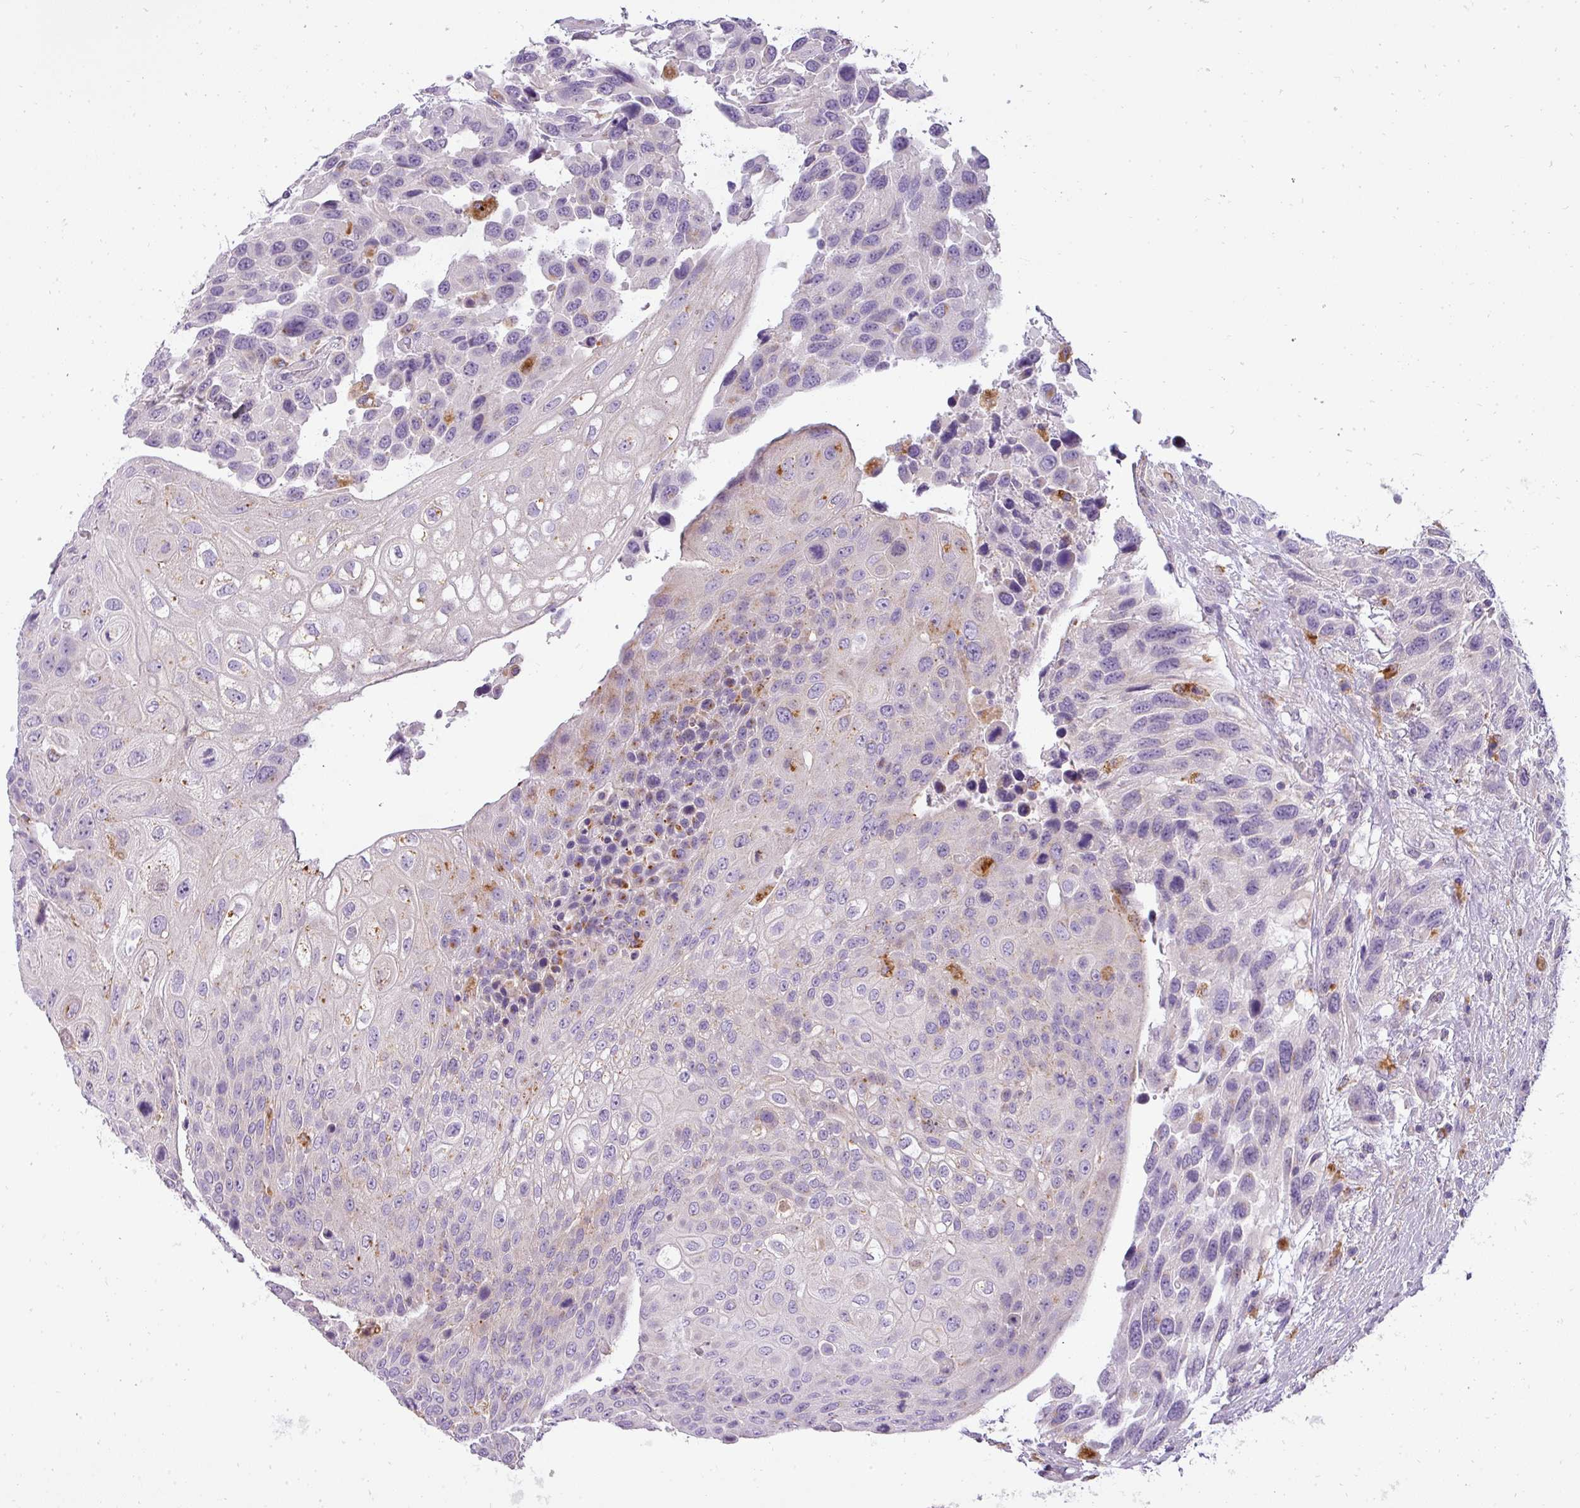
{"staining": {"intensity": "negative", "quantity": "none", "location": "none"}, "tissue": "urothelial cancer", "cell_type": "Tumor cells", "image_type": "cancer", "snomed": [{"axis": "morphology", "description": "Urothelial carcinoma, High grade"}, {"axis": "topography", "description": "Urinary bladder"}], "caption": "Tumor cells are negative for protein expression in human urothelial cancer.", "gene": "ATP6V1D", "patient": {"sex": "female", "age": 70}}